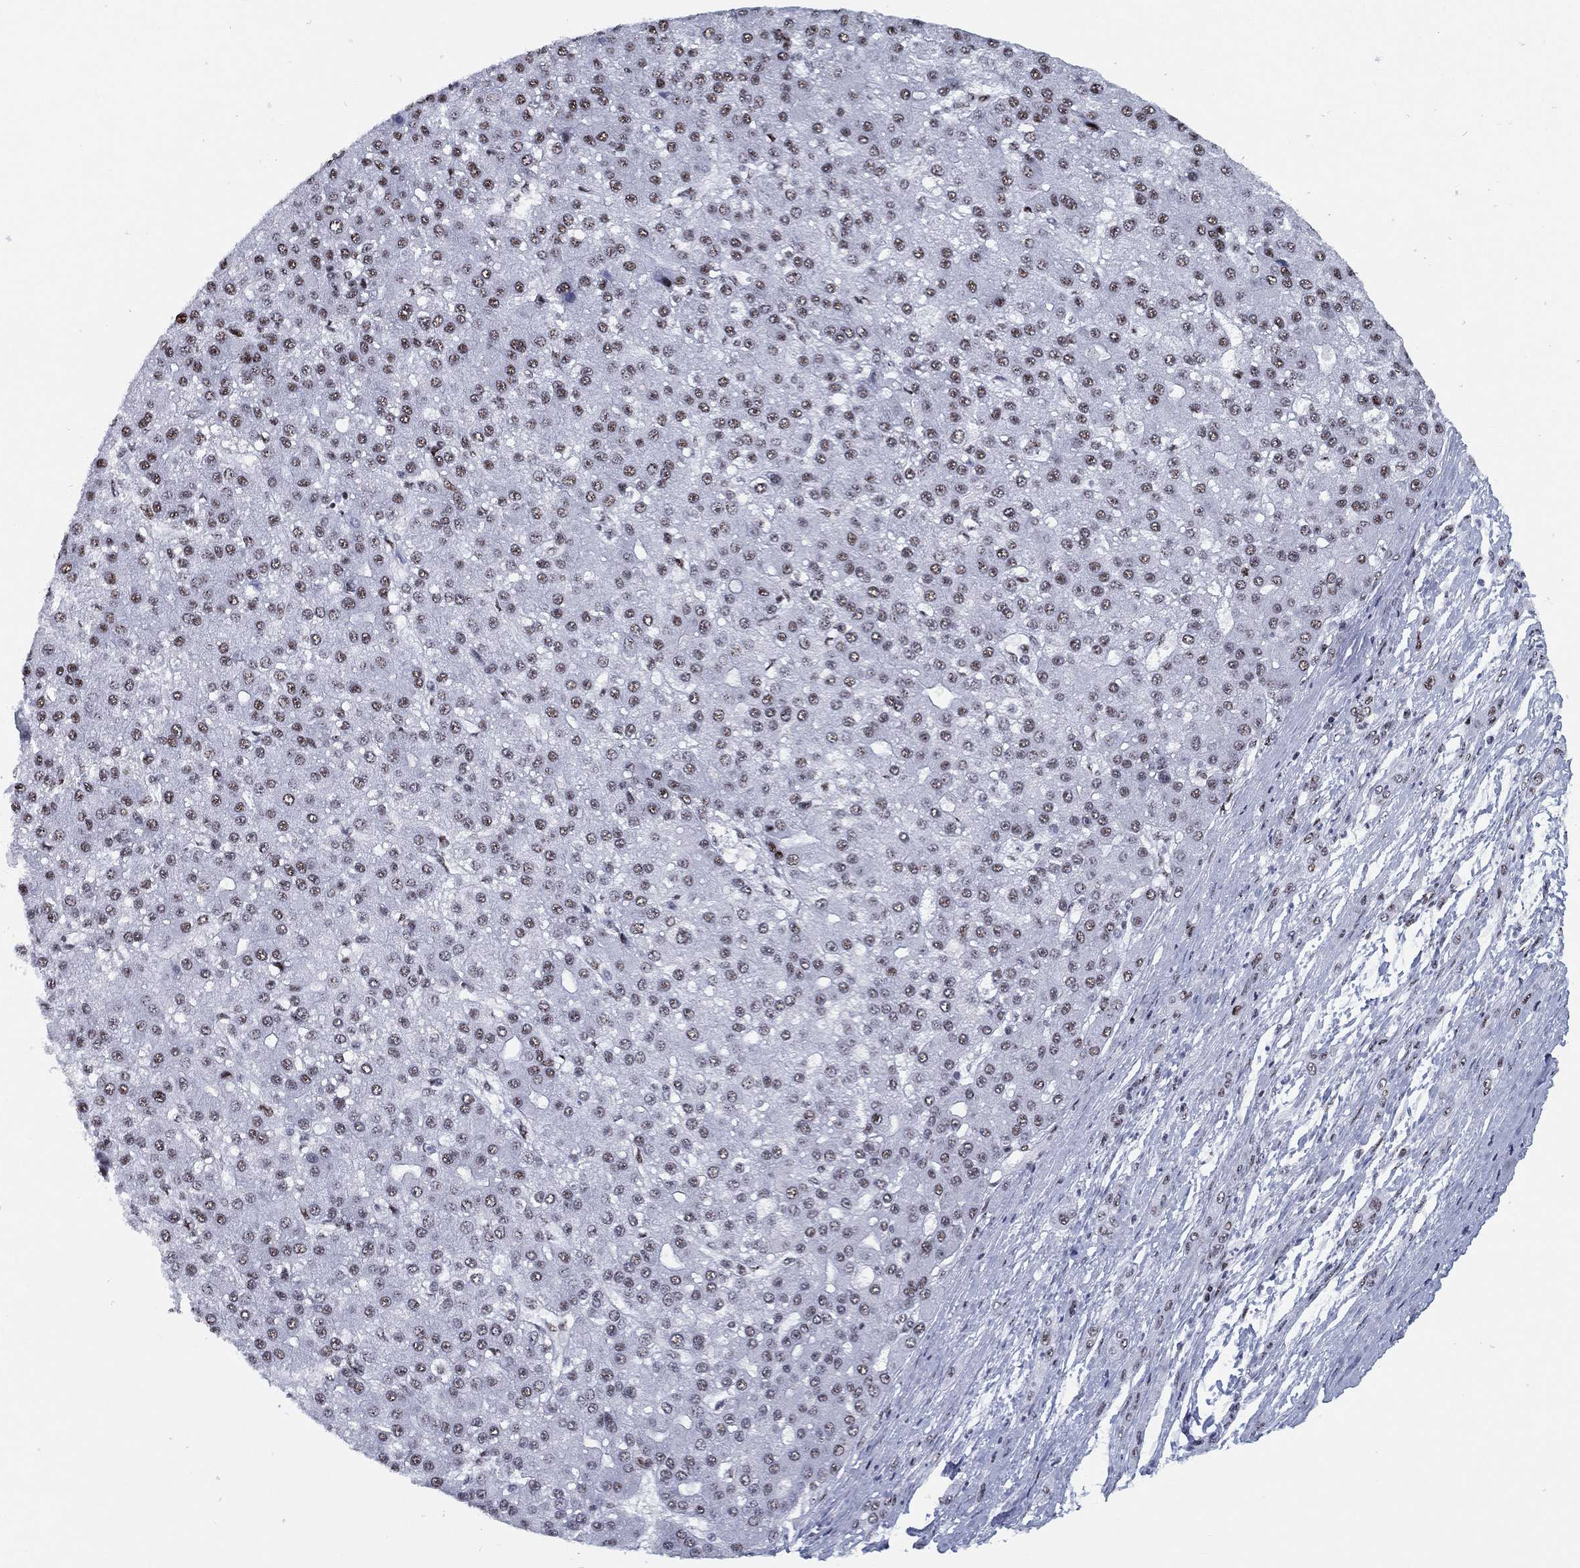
{"staining": {"intensity": "moderate", "quantity": "25%-75%", "location": "nuclear"}, "tissue": "liver cancer", "cell_type": "Tumor cells", "image_type": "cancer", "snomed": [{"axis": "morphology", "description": "Carcinoma, Hepatocellular, NOS"}, {"axis": "topography", "description": "Liver"}], "caption": "Liver hepatocellular carcinoma stained for a protein shows moderate nuclear positivity in tumor cells.", "gene": "CYB561D2", "patient": {"sex": "male", "age": 67}}